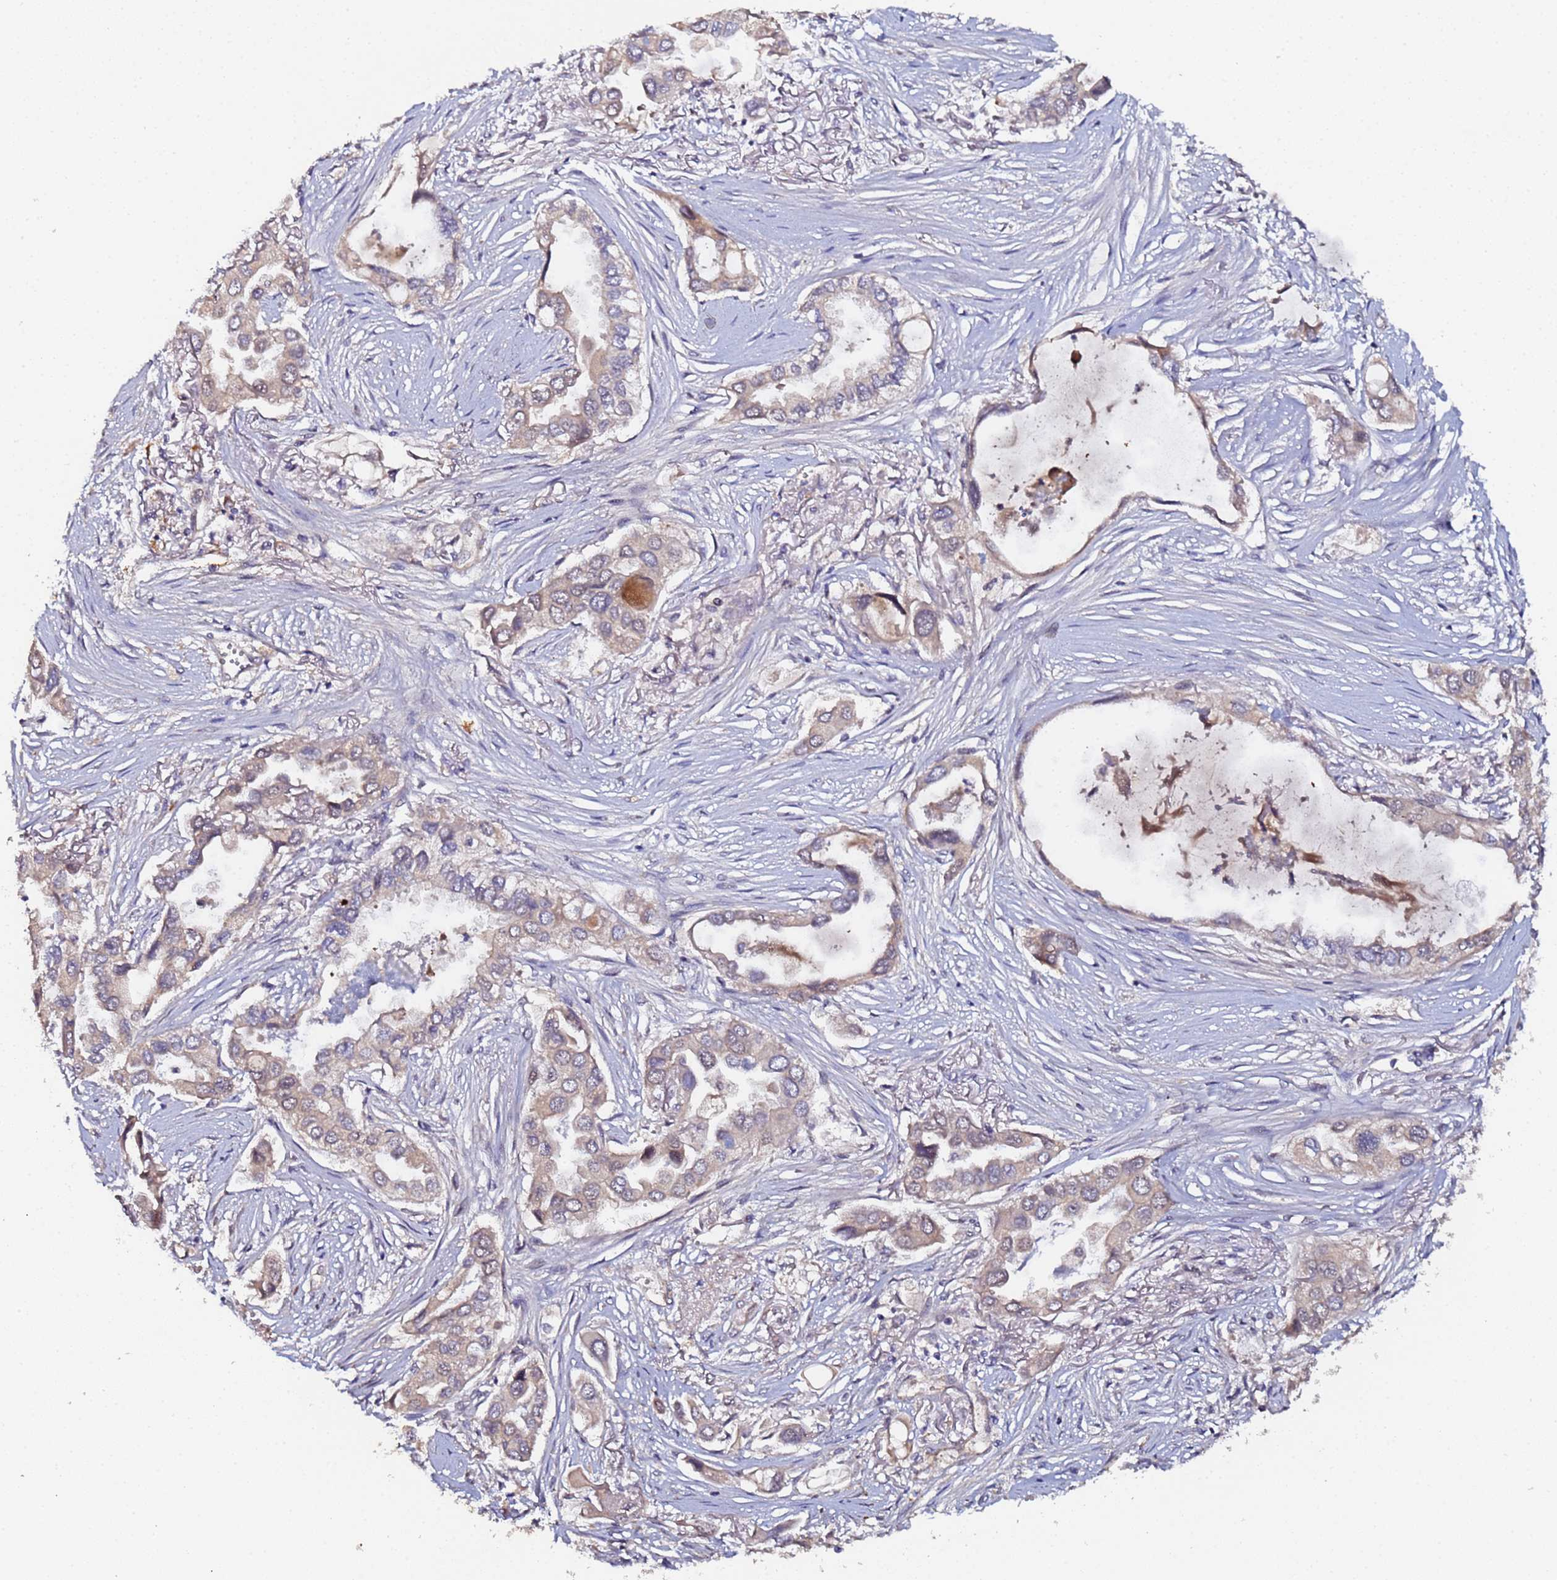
{"staining": {"intensity": "weak", "quantity": "25%-75%", "location": "cytoplasmic/membranous"}, "tissue": "lung cancer", "cell_type": "Tumor cells", "image_type": "cancer", "snomed": [{"axis": "morphology", "description": "Adenocarcinoma, NOS"}, {"axis": "topography", "description": "Lung"}], "caption": "Immunohistochemistry of human lung cancer (adenocarcinoma) shows low levels of weak cytoplasmic/membranous positivity in about 25%-75% of tumor cells.", "gene": "OSER1", "patient": {"sex": "female", "age": 76}}